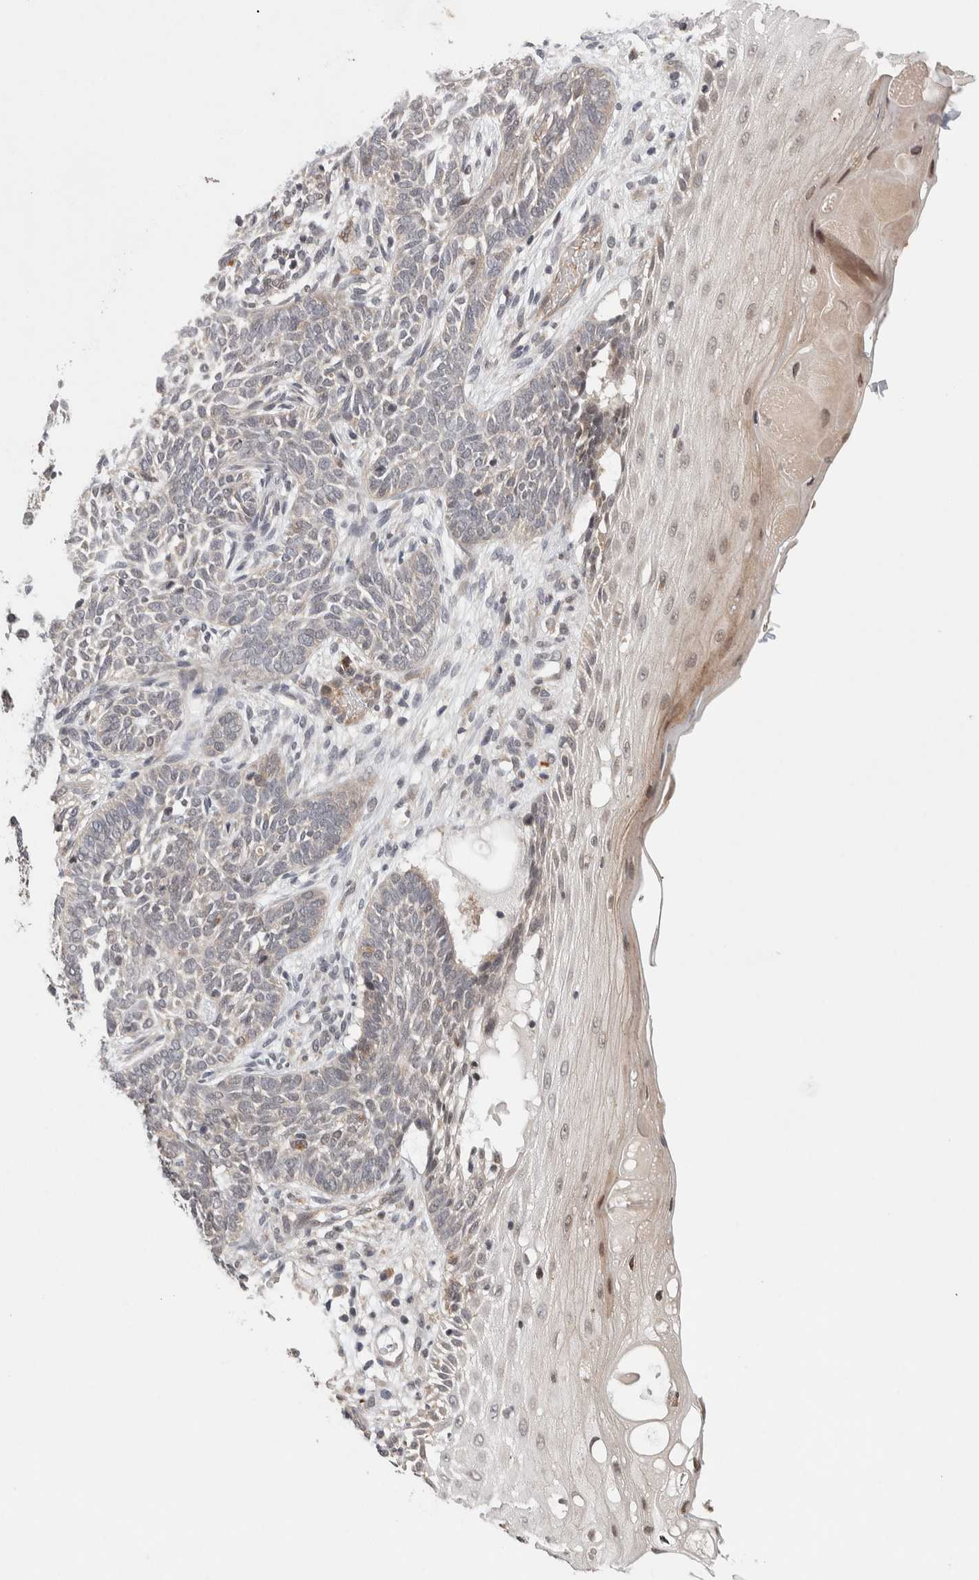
{"staining": {"intensity": "negative", "quantity": "none", "location": "none"}, "tissue": "skin cancer", "cell_type": "Tumor cells", "image_type": "cancer", "snomed": [{"axis": "morphology", "description": "Basal cell carcinoma"}, {"axis": "topography", "description": "Skin"}], "caption": "A high-resolution micrograph shows IHC staining of basal cell carcinoma (skin), which exhibits no significant staining in tumor cells.", "gene": "KCNK1", "patient": {"sex": "male", "age": 87}}